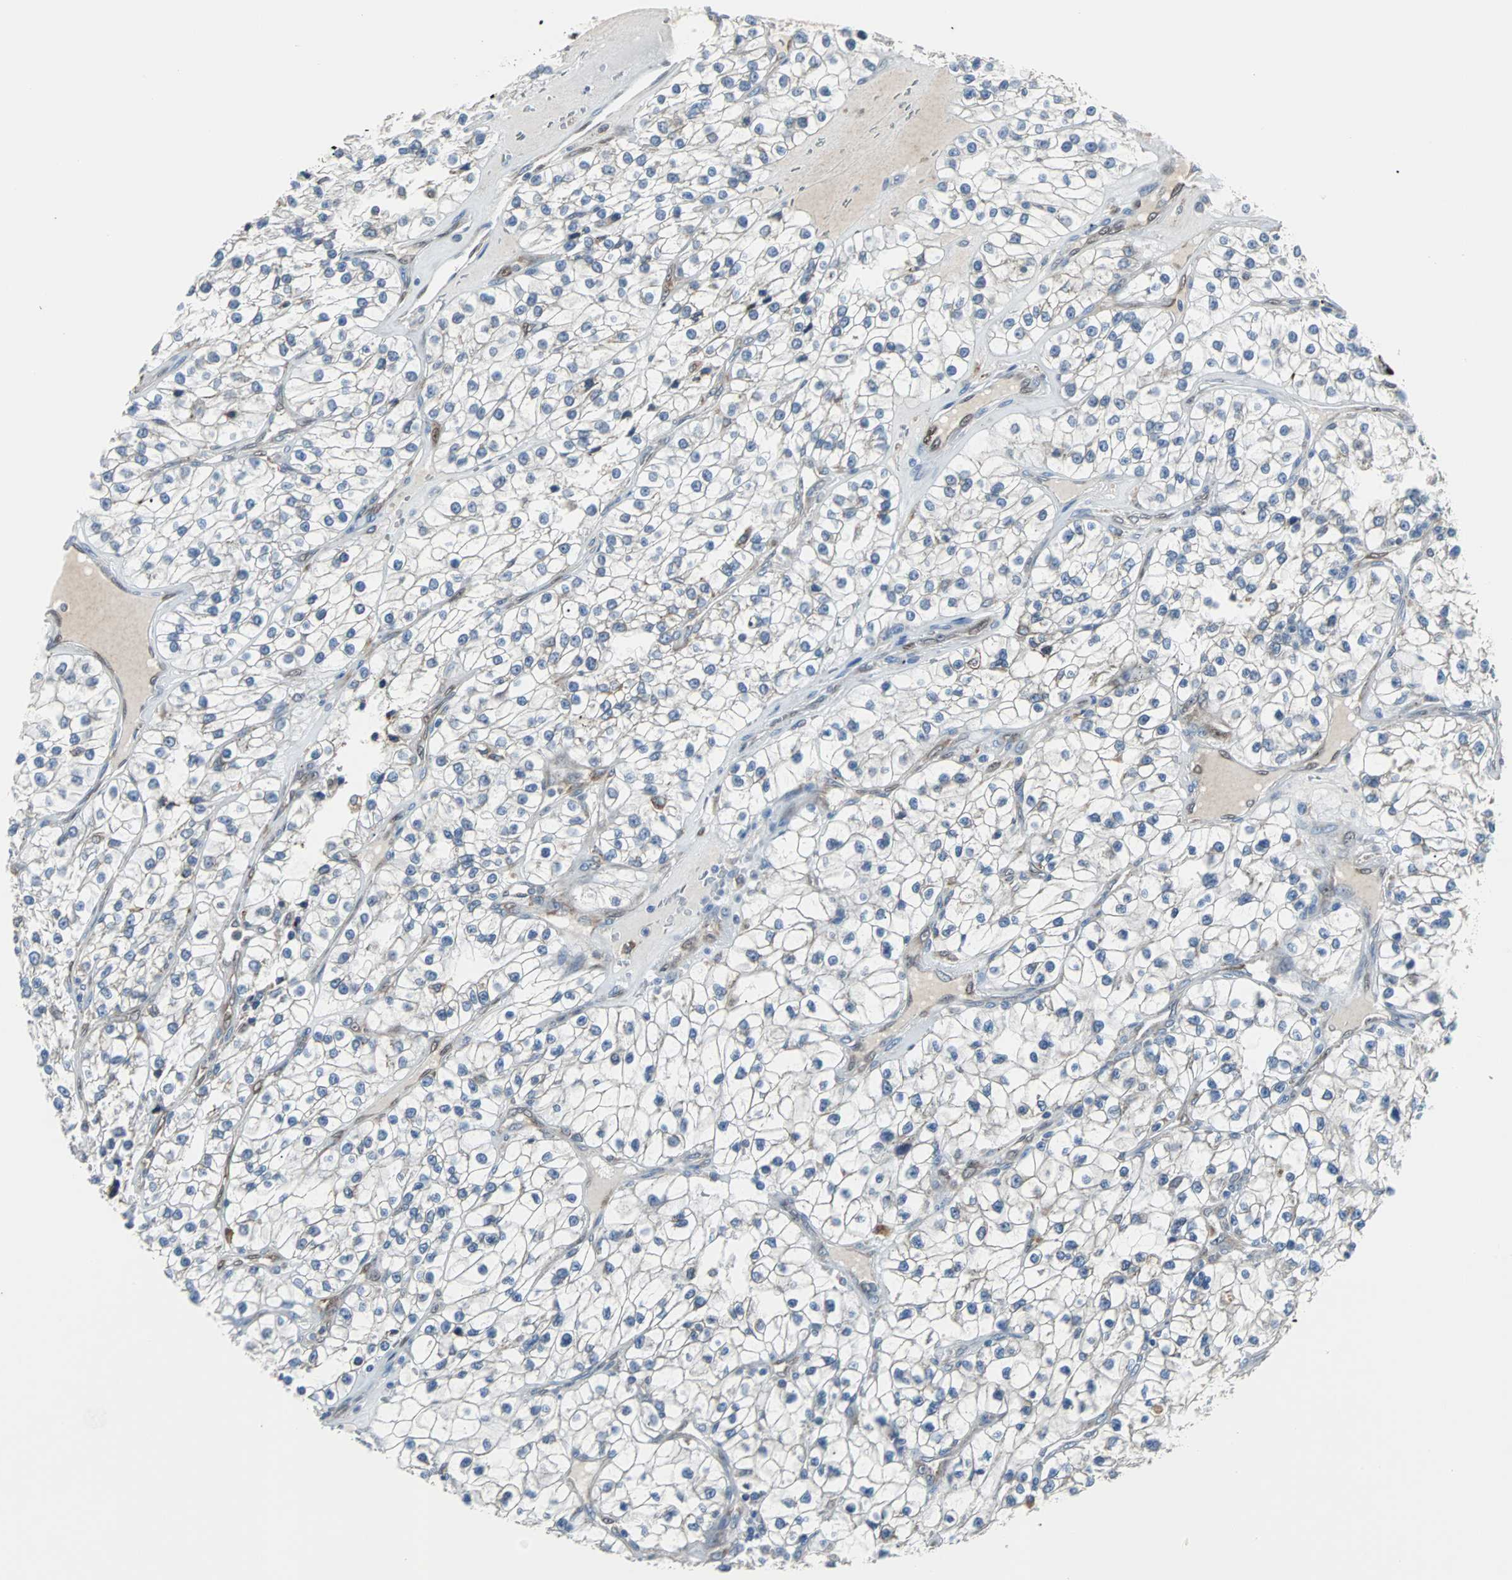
{"staining": {"intensity": "negative", "quantity": "none", "location": "none"}, "tissue": "renal cancer", "cell_type": "Tumor cells", "image_type": "cancer", "snomed": [{"axis": "morphology", "description": "Adenocarcinoma, NOS"}, {"axis": "topography", "description": "Kidney"}], "caption": "This is a micrograph of immunohistochemistry (IHC) staining of renal cancer (adenocarcinoma), which shows no positivity in tumor cells.", "gene": "PDIA4", "patient": {"sex": "female", "age": 57}}